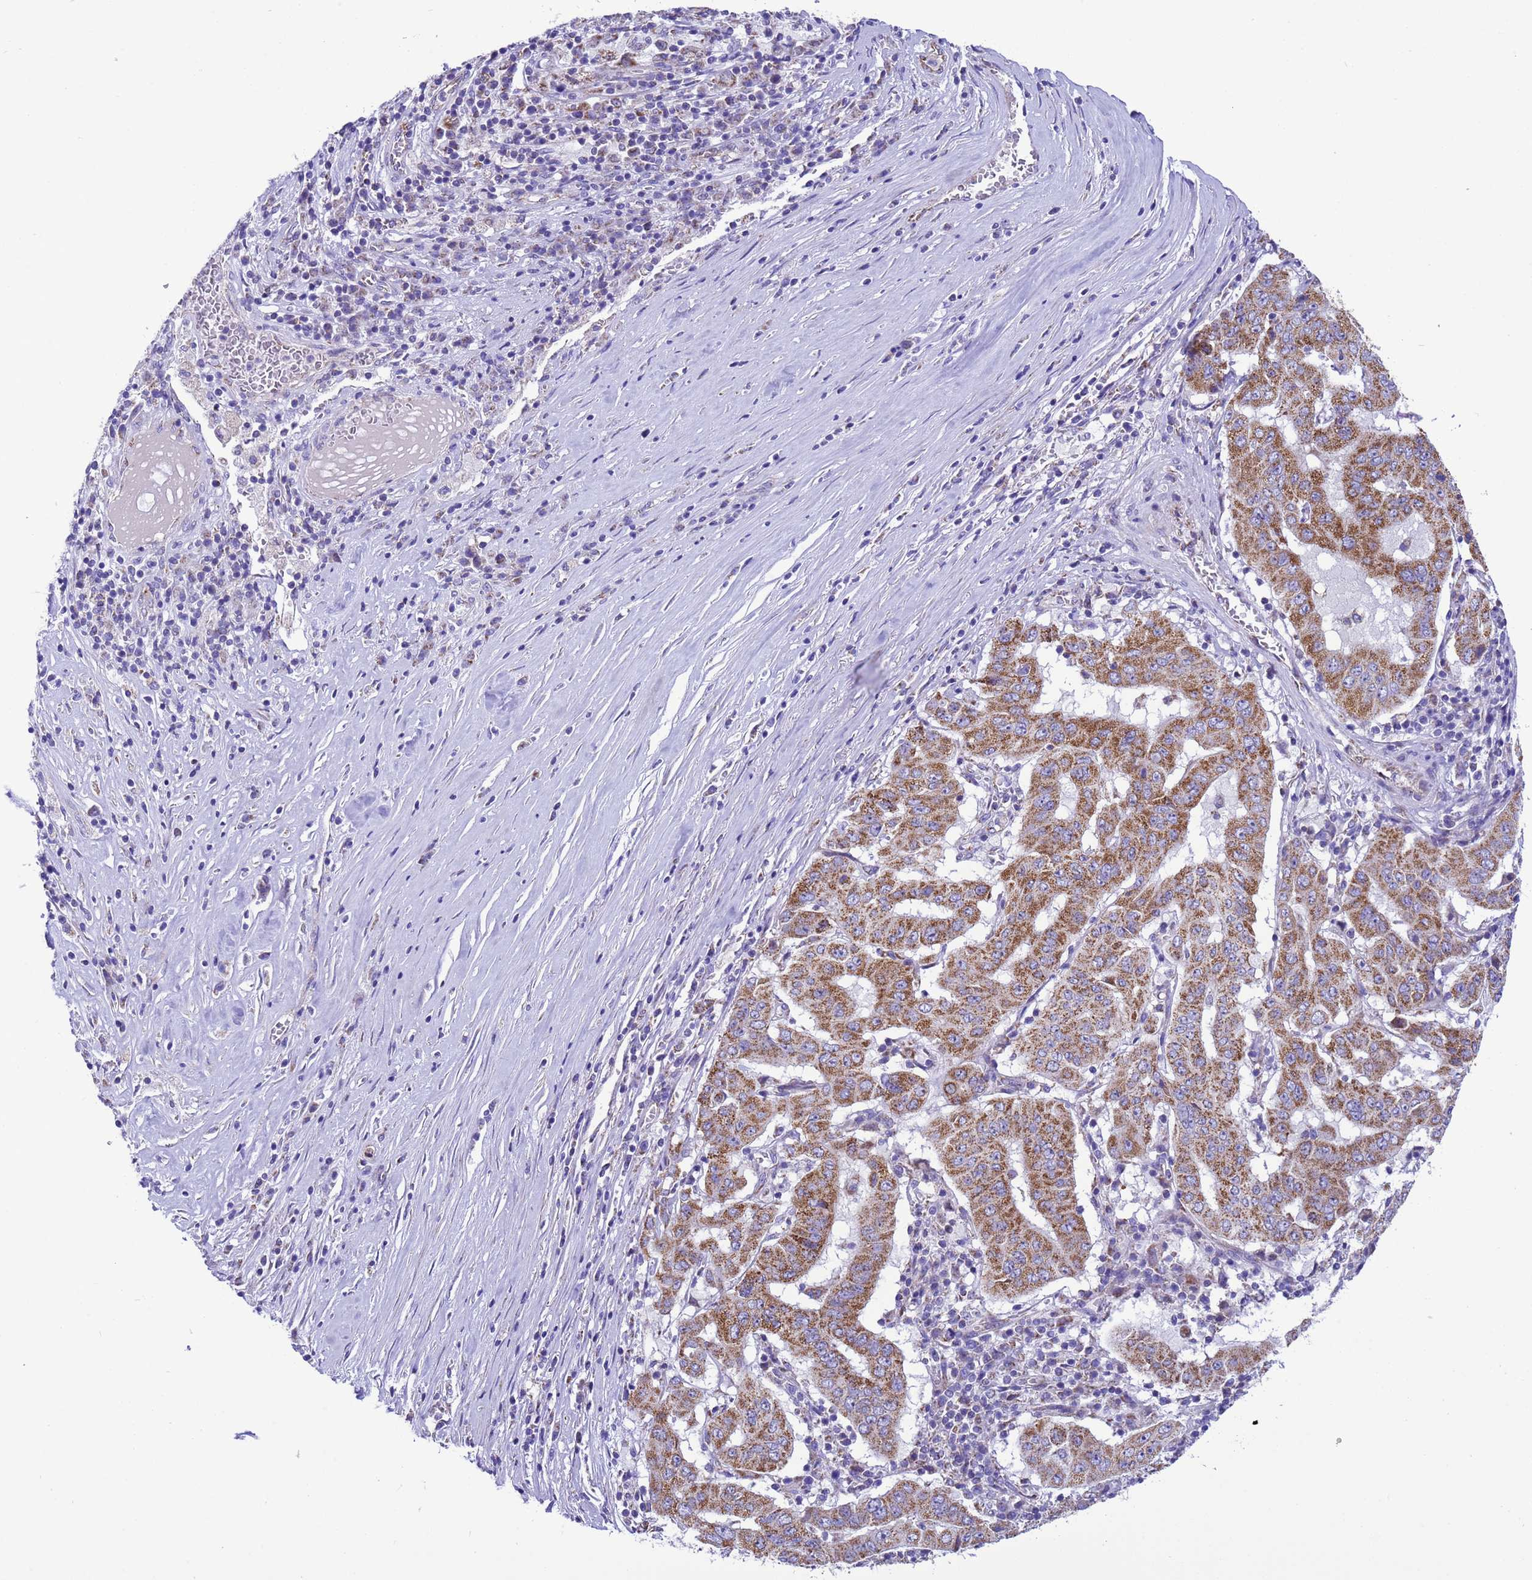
{"staining": {"intensity": "moderate", "quantity": ">75%", "location": "cytoplasmic/membranous"}, "tissue": "pancreatic cancer", "cell_type": "Tumor cells", "image_type": "cancer", "snomed": [{"axis": "morphology", "description": "Adenocarcinoma, NOS"}, {"axis": "topography", "description": "Pancreas"}], "caption": "Tumor cells demonstrate medium levels of moderate cytoplasmic/membranous staining in approximately >75% of cells in human adenocarcinoma (pancreatic). (Brightfield microscopy of DAB IHC at high magnification).", "gene": "CCDC191", "patient": {"sex": "male", "age": 63}}